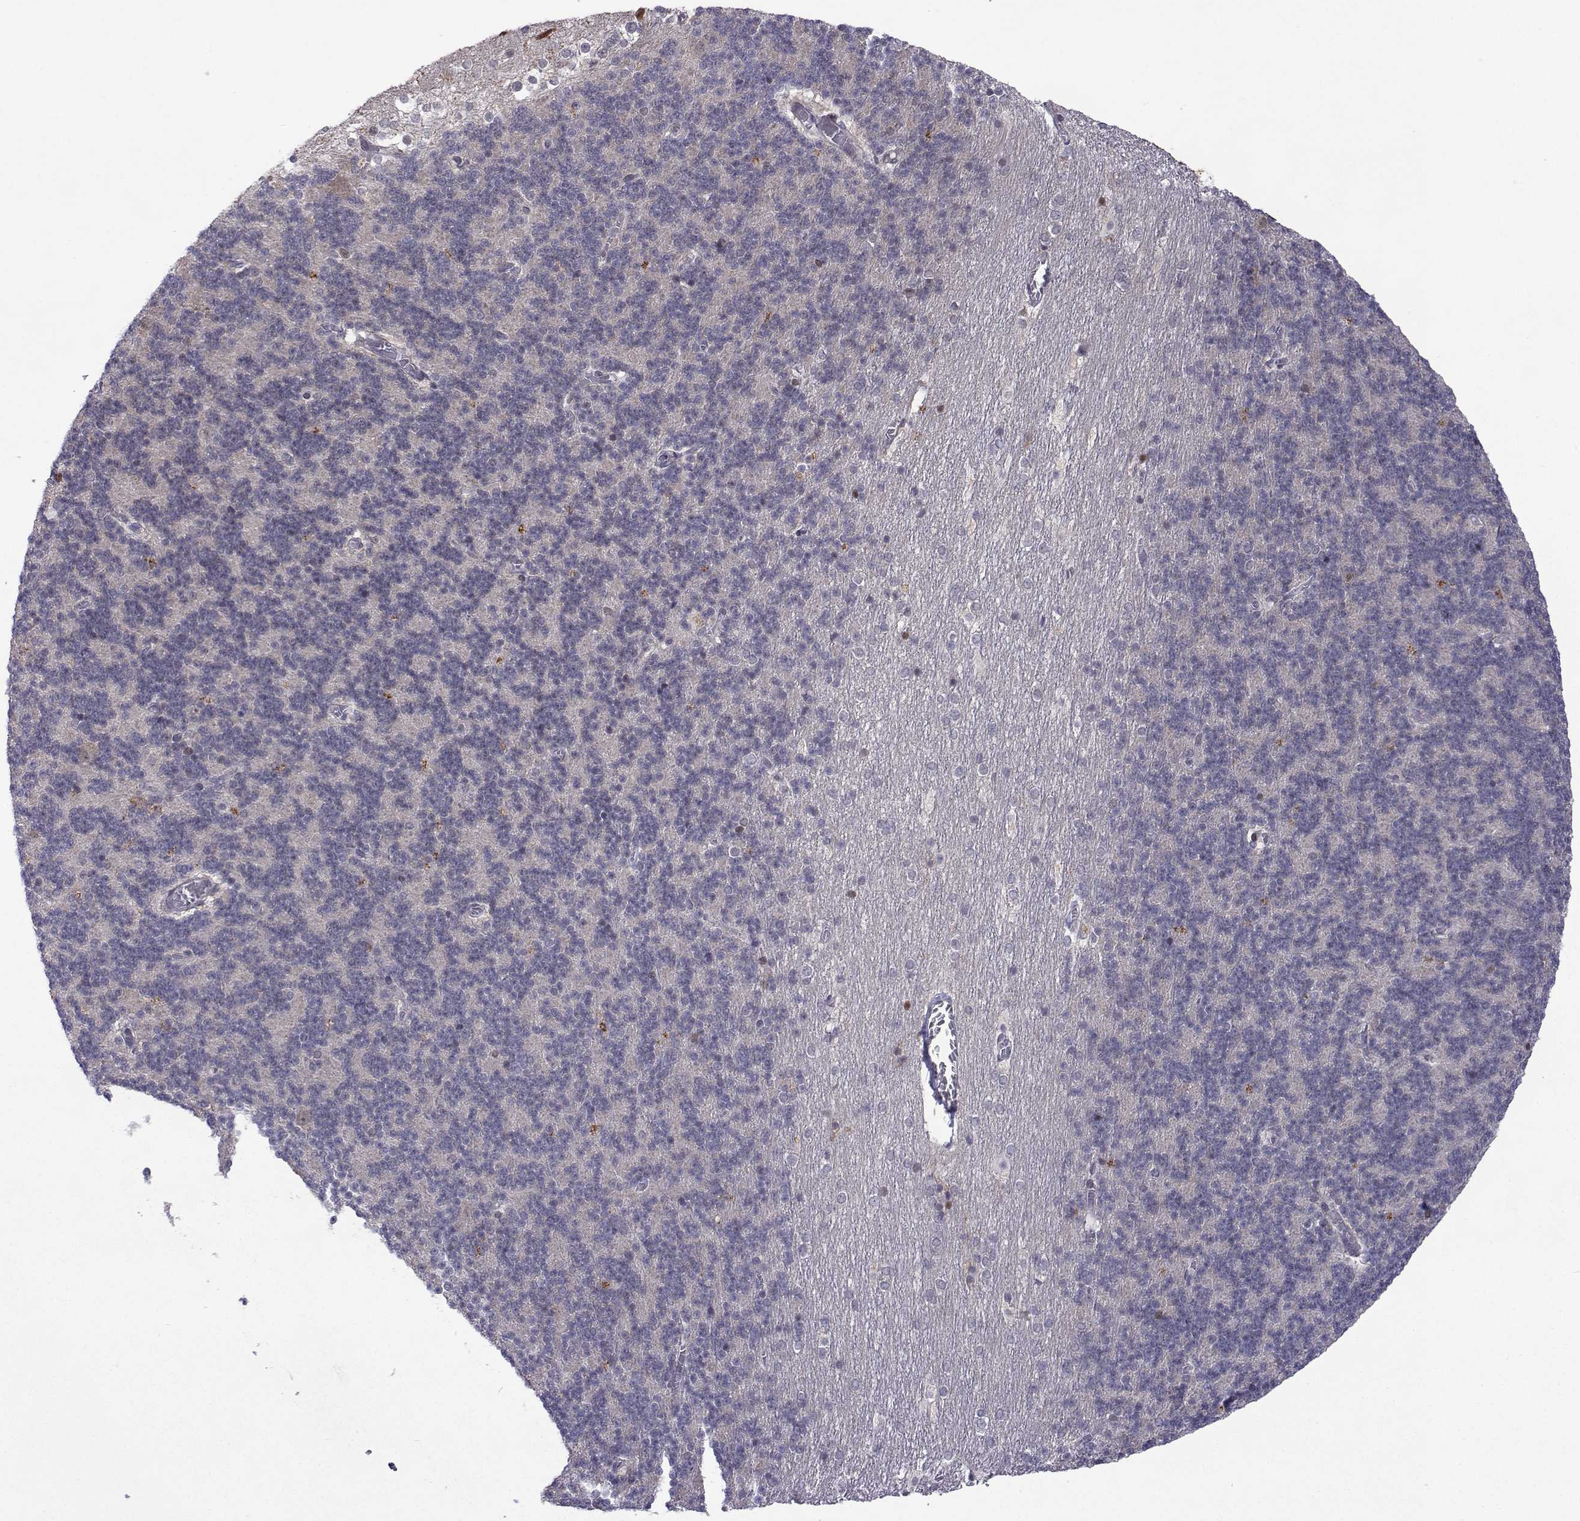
{"staining": {"intensity": "negative", "quantity": "none", "location": "none"}, "tissue": "cerebellum", "cell_type": "Cells in granular layer", "image_type": "normal", "snomed": [{"axis": "morphology", "description": "Normal tissue, NOS"}, {"axis": "topography", "description": "Cerebellum"}], "caption": "Cells in granular layer show no significant protein expression in normal cerebellum. (DAB immunohistochemistry (IHC) visualized using brightfield microscopy, high magnification).", "gene": "EFCAB3", "patient": {"sex": "female", "age": 19}}